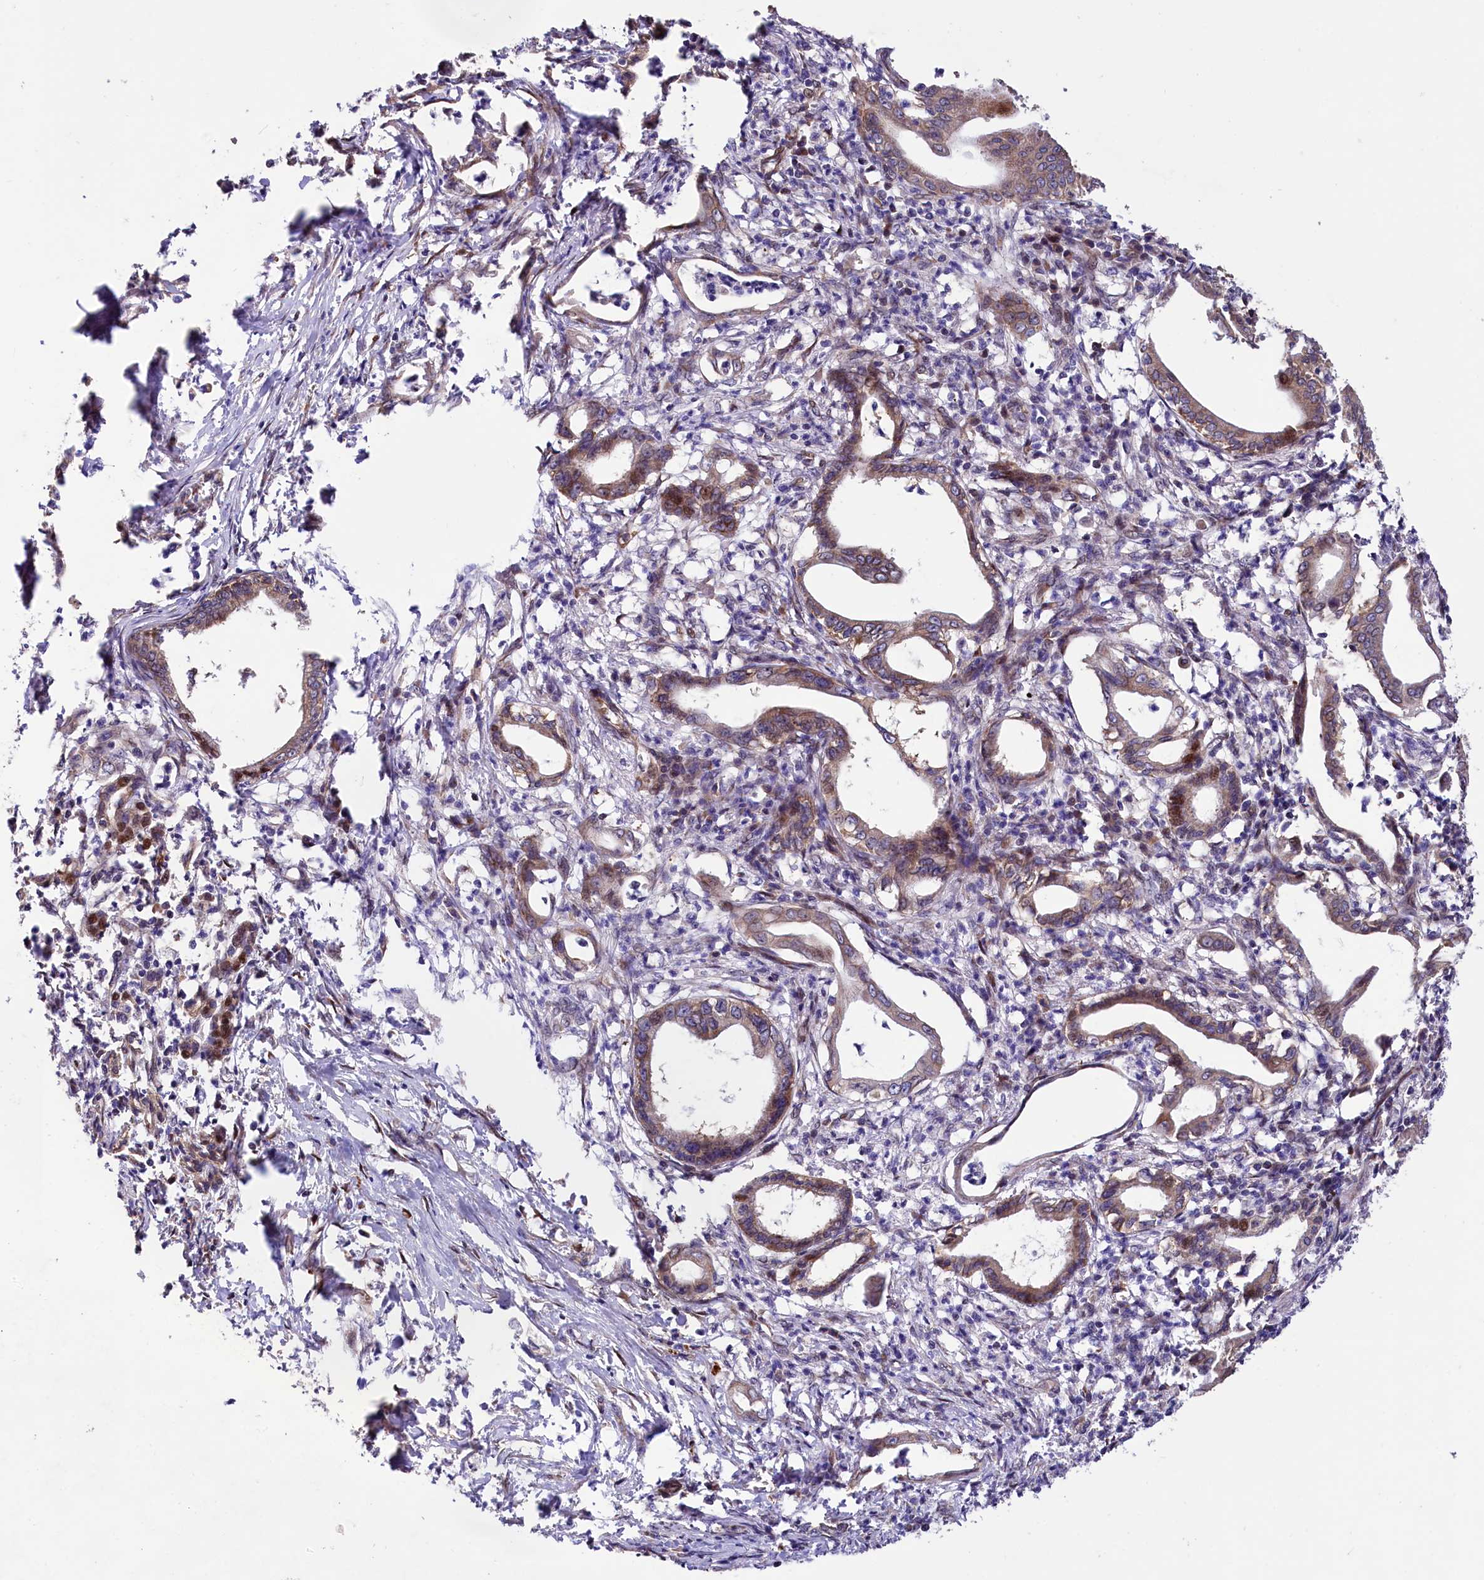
{"staining": {"intensity": "moderate", "quantity": ">75%", "location": "cytoplasmic/membranous,nuclear"}, "tissue": "pancreatic cancer", "cell_type": "Tumor cells", "image_type": "cancer", "snomed": [{"axis": "morphology", "description": "Adenocarcinoma, NOS"}, {"axis": "topography", "description": "Pancreas"}], "caption": "Immunohistochemistry (IHC) histopathology image of neoplastic tissue: pancreatic adenocarcinoma stained using IHC demonstrates medium levels of moderate protein expression localized specifically in the cytoplasmic/membranous and nuclear of tumor cells, appearing as a cytoplasmic/membranous and nuclear brown color.", "gene": "PDZRN3", "patient": {"sex": "female", "age": 55}}